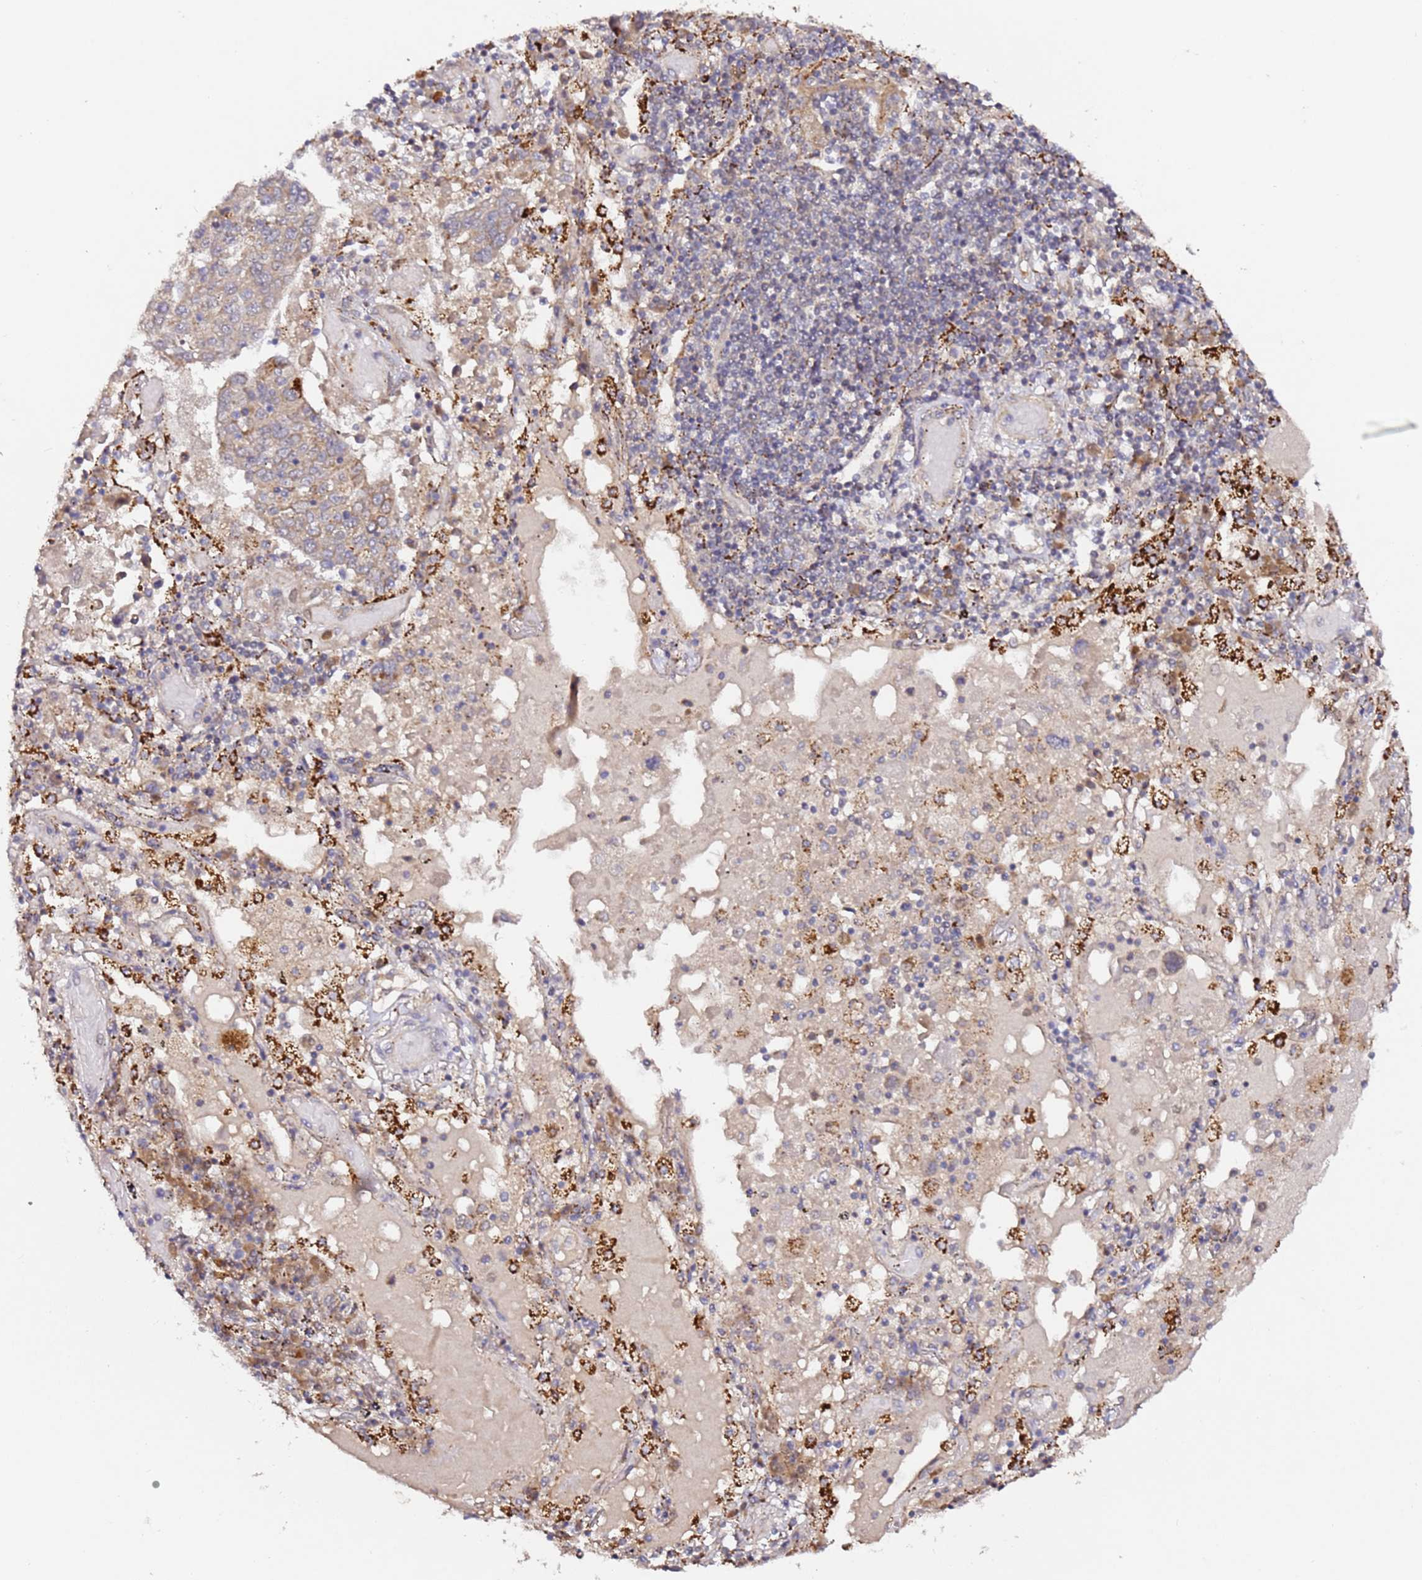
{"staining": {"intensity": "weak", "quantity": "<25%", "location": "cytoplasmic/membranous"}, "tissue": "lung cancer", "cell_type": "Tumor cells", "image_type": "cancer", "snomed": [{"axis": "morphology", "description": "Squamous cell carcinoma, NOS"}, {"axis": "topography", "description": "Lung"}], "caption": "Tumor cells show no significant expression in lung cancer.", "gene": "ALG11", "patient": {"sex": "male", "age": 65}}